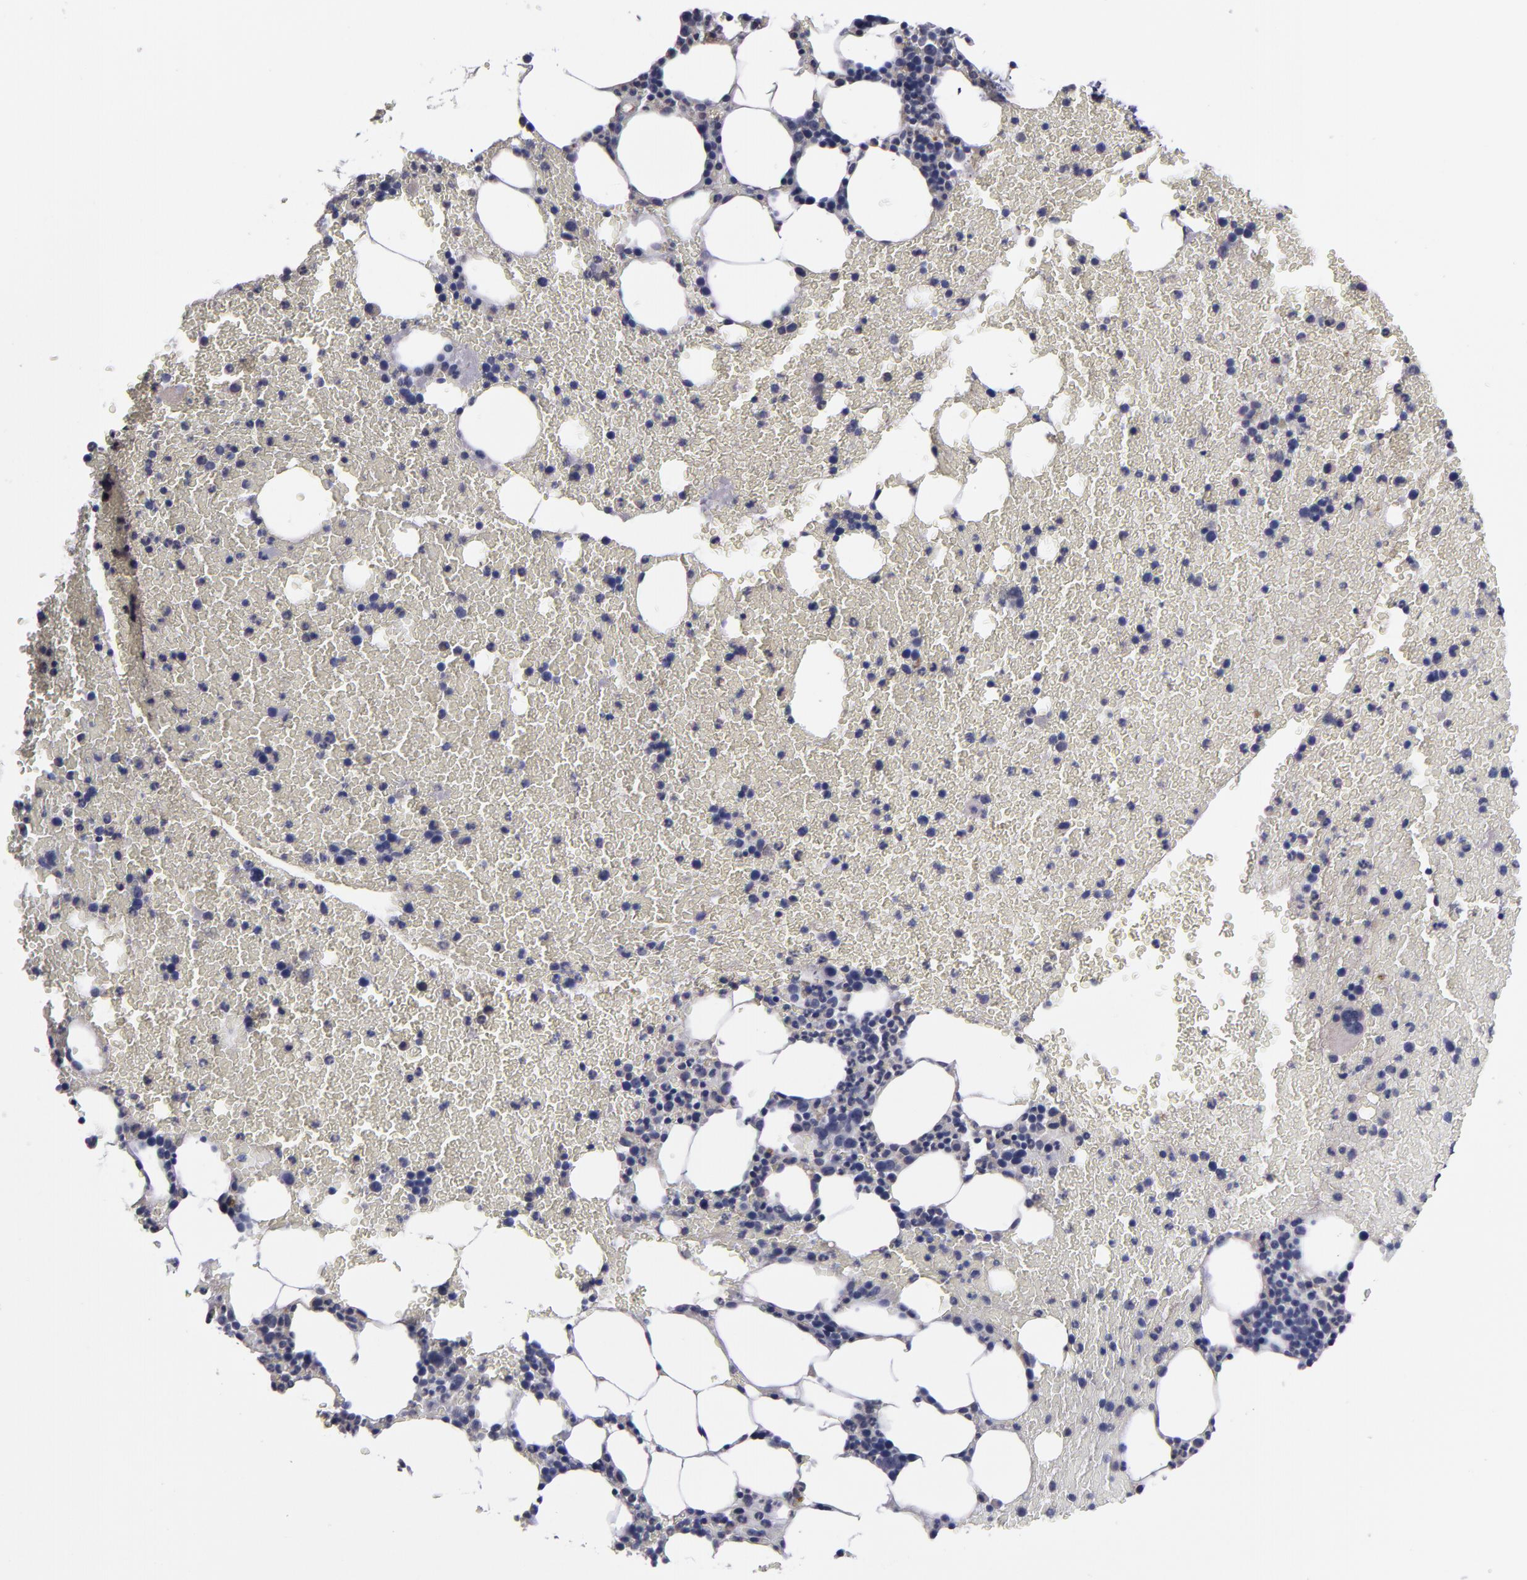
{"staining": {"intensity": "weak", "quantity": "<25%", "location": "cytoplasmic/membranous"}, "tissue": "bone marrow", "cell_type": "Hematopoietic cells", "image_type": "normal", "snomed": [{"axis": "morphology", "description": "Normal tissue, NOS"}, {"axis": "topography", "description": "Bone marrow"}], "caption": "IHC micrograph of benign human bone marrow stained for a protein (brown), which reveals no positivity in hematopoietic cells.", "gene": "MMP11", "patient": {"sex": "female", "age": 84}}